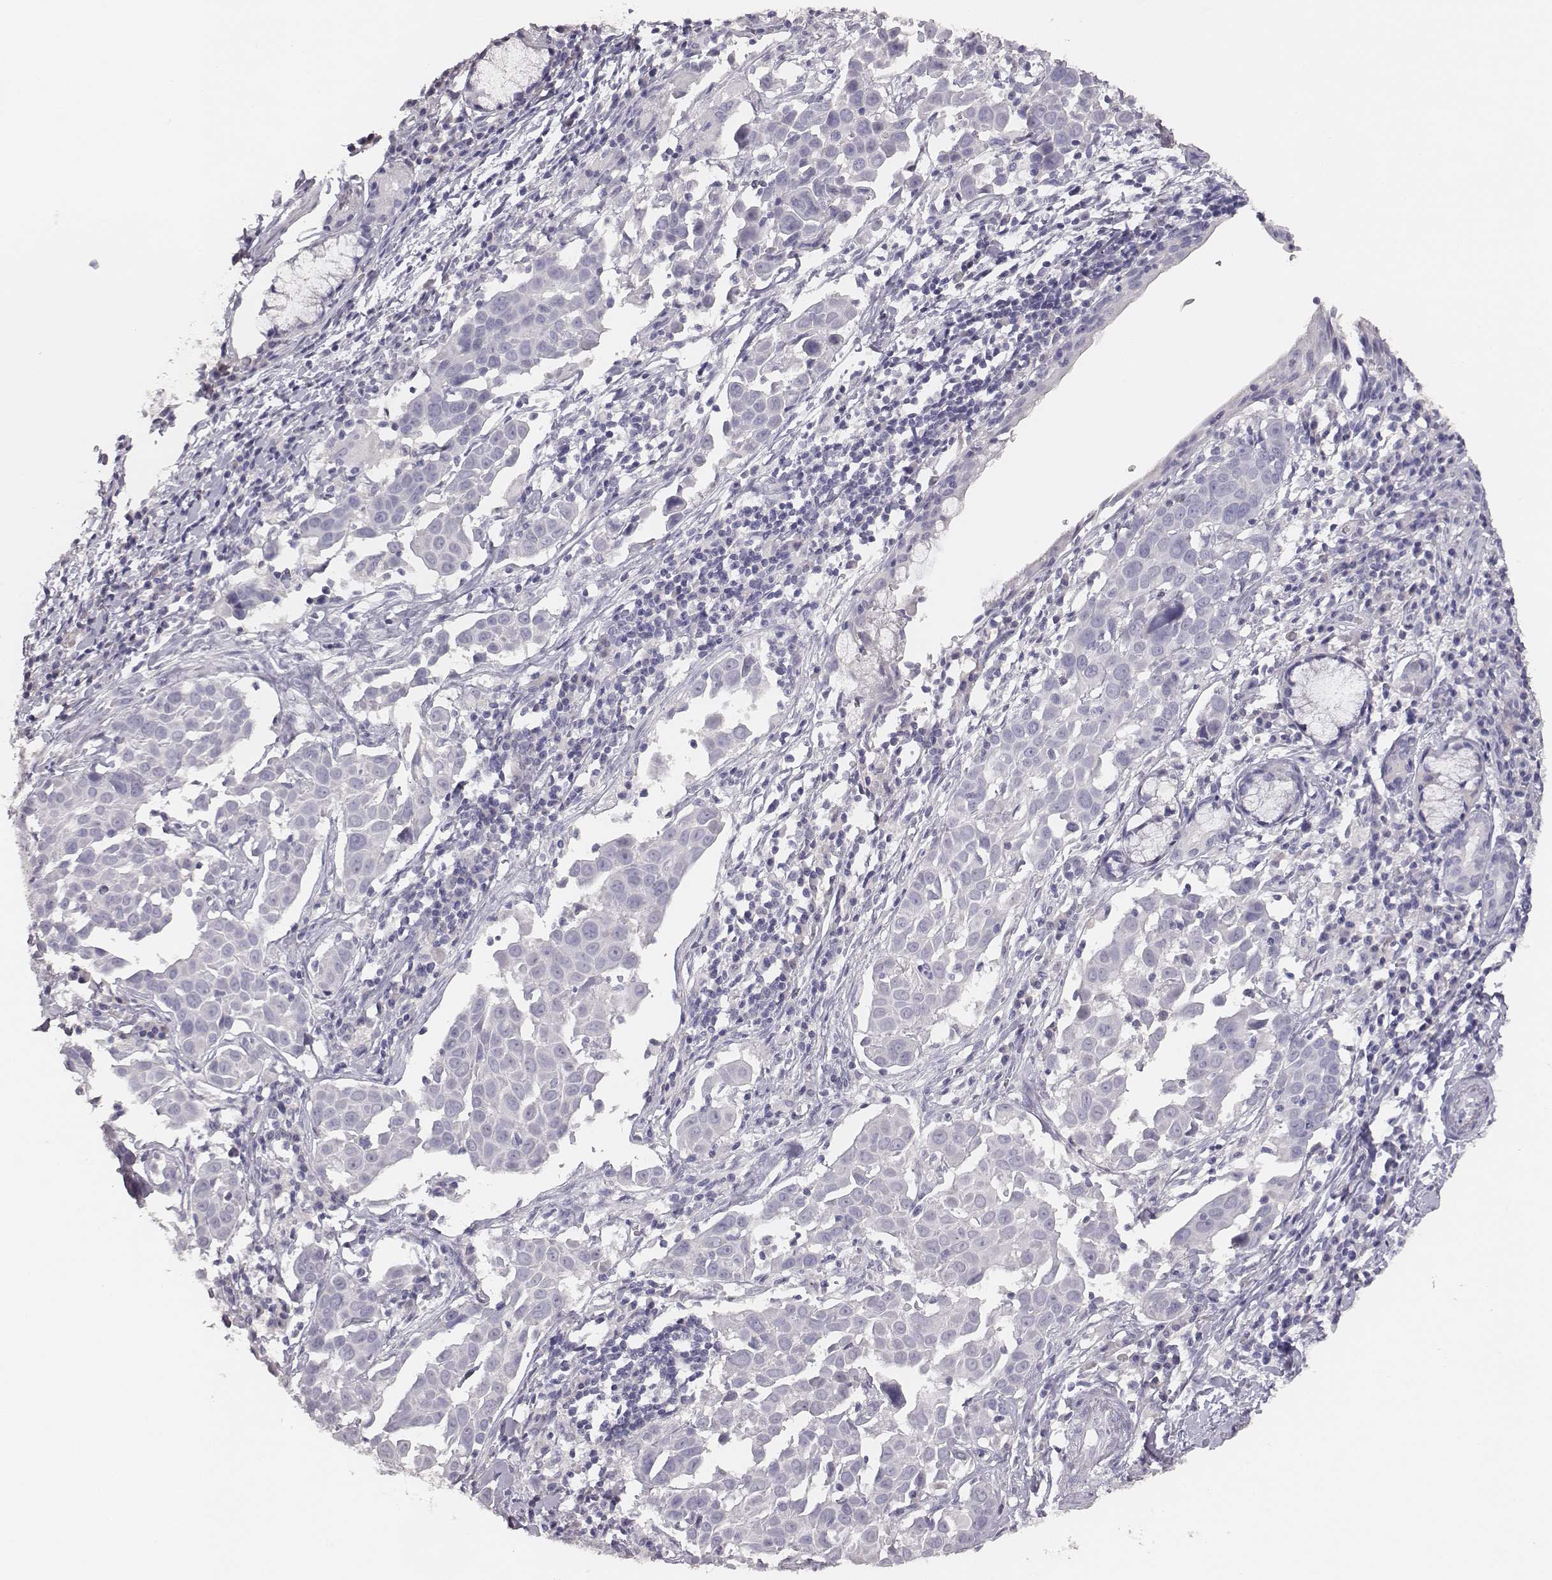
{"staining": {"intensity": "negative", "quantity": "none", "location": "none"}, "tissue": "lung cancer", "cell_type": "Tumor cells", "image_type": "cancer", "snomed": [{"axis": "morphology", "description": "Squamous cell carcinoma, NOS"}, {"axis": "topography", "description": "Lung"}], "caption": "This is an immunohistochemistry histopathology image of lung cancer (squamous cell carcinoma). There is no positivity in tumor cells.", "gene": "MYH6", "patient": {"sex": "male", "age": 57}}